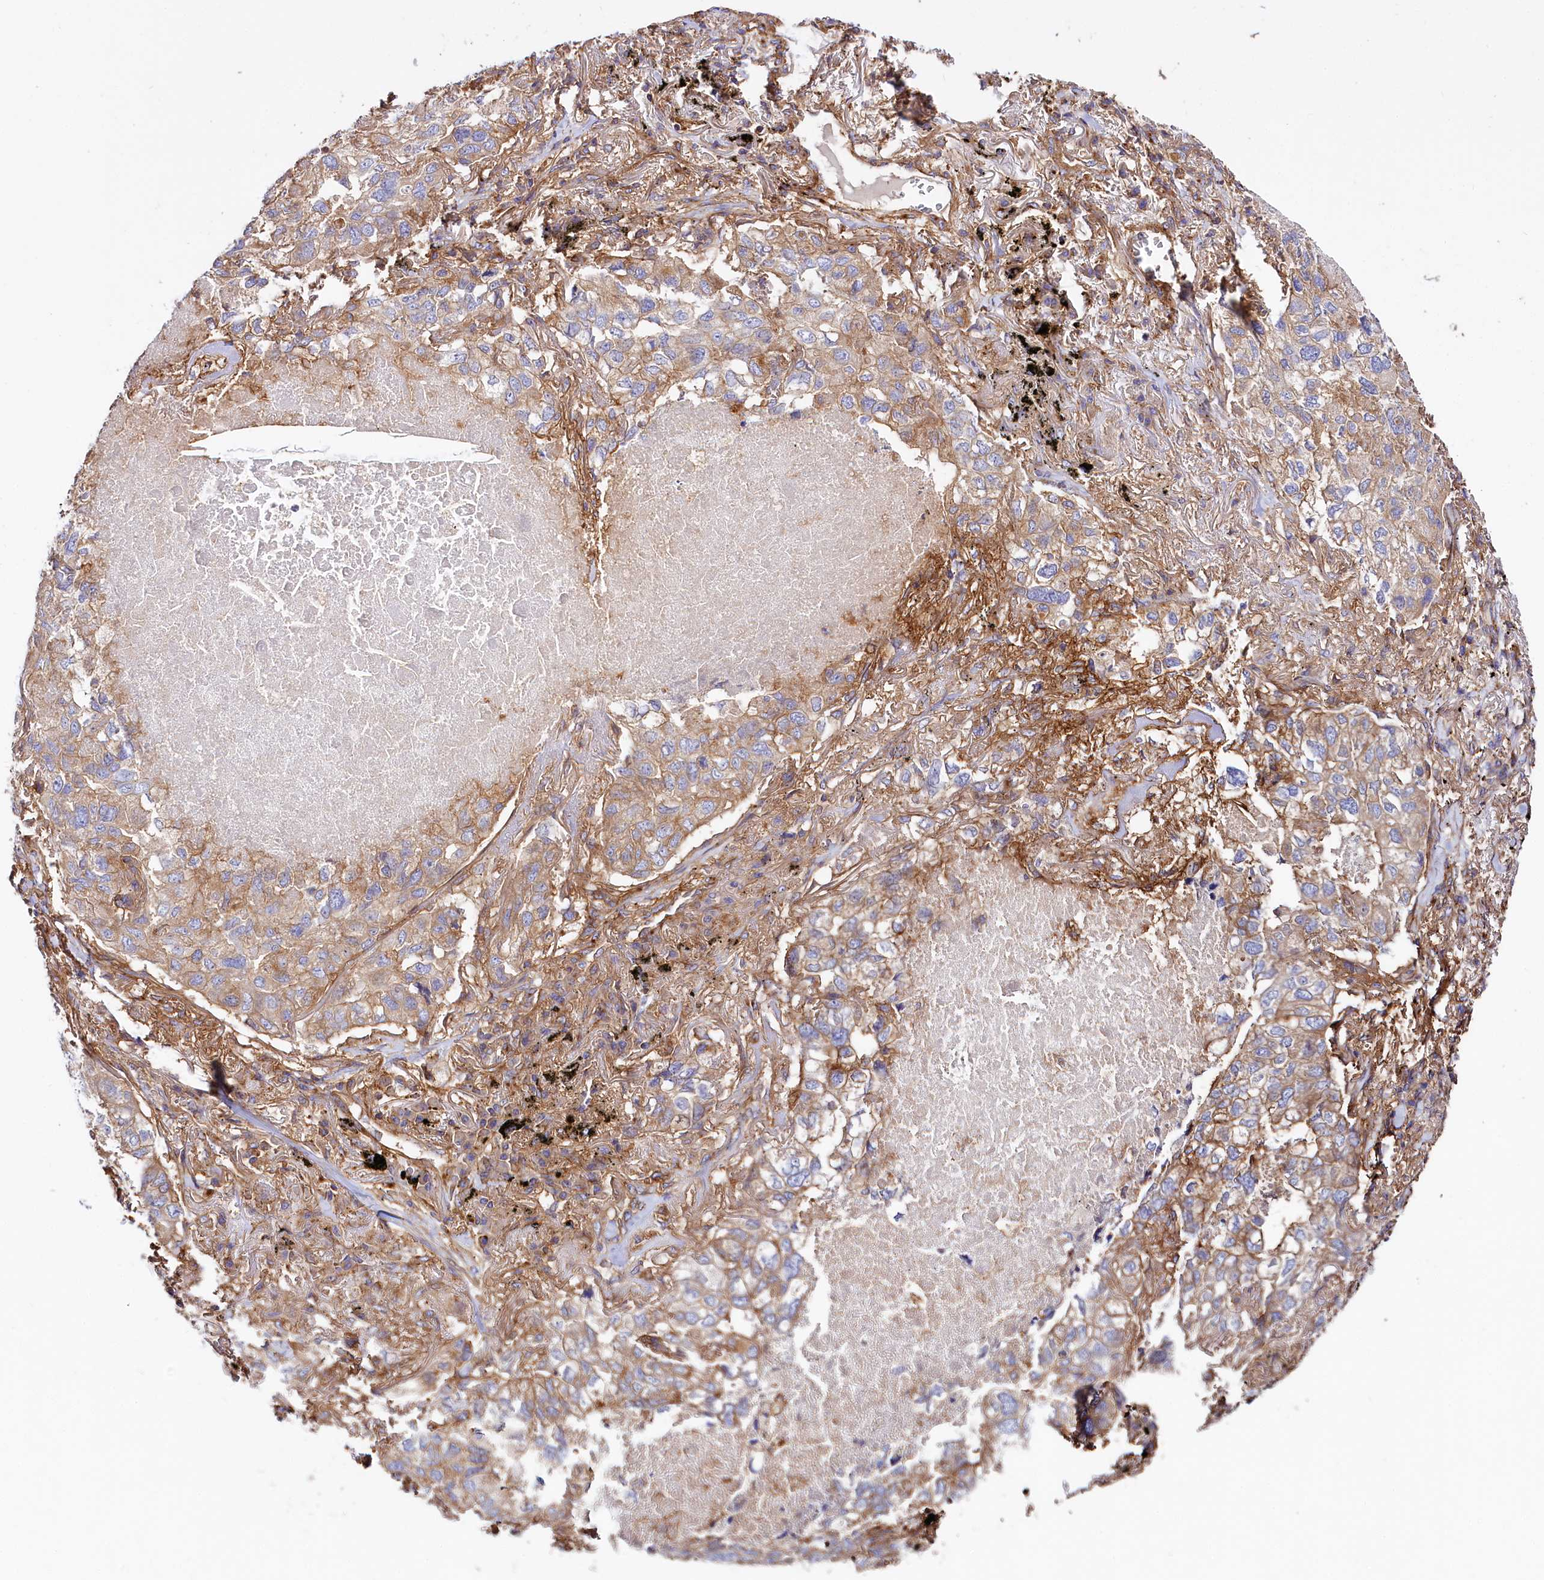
{"staining": {"intensity": "weak", "quantity": "25%-75%", "location": "cytoplasmic/membranous"}, "tissue": "lung cancer", "cell_type": "Tumor cells", "image_type": "cancer", "snomed": [{"axis": "morphology", "description": "Adenocarcinoma, NOS"}, {"axis": "topography", "description": "Lung"}], "caption": "A photomicrograph of lung cancer stained for a protein shows weak cytoplasmic/membranous brown staining in tumor cells. The staining was performed using DAB (3,3'-diaminobenzidine) to visualize the protein expression in brown, while the nuclei were stained in blue with hematoxylin (Magnification: 20x).", "gene": "ANO6", "patient": {"sex": "male", "age": 65}}